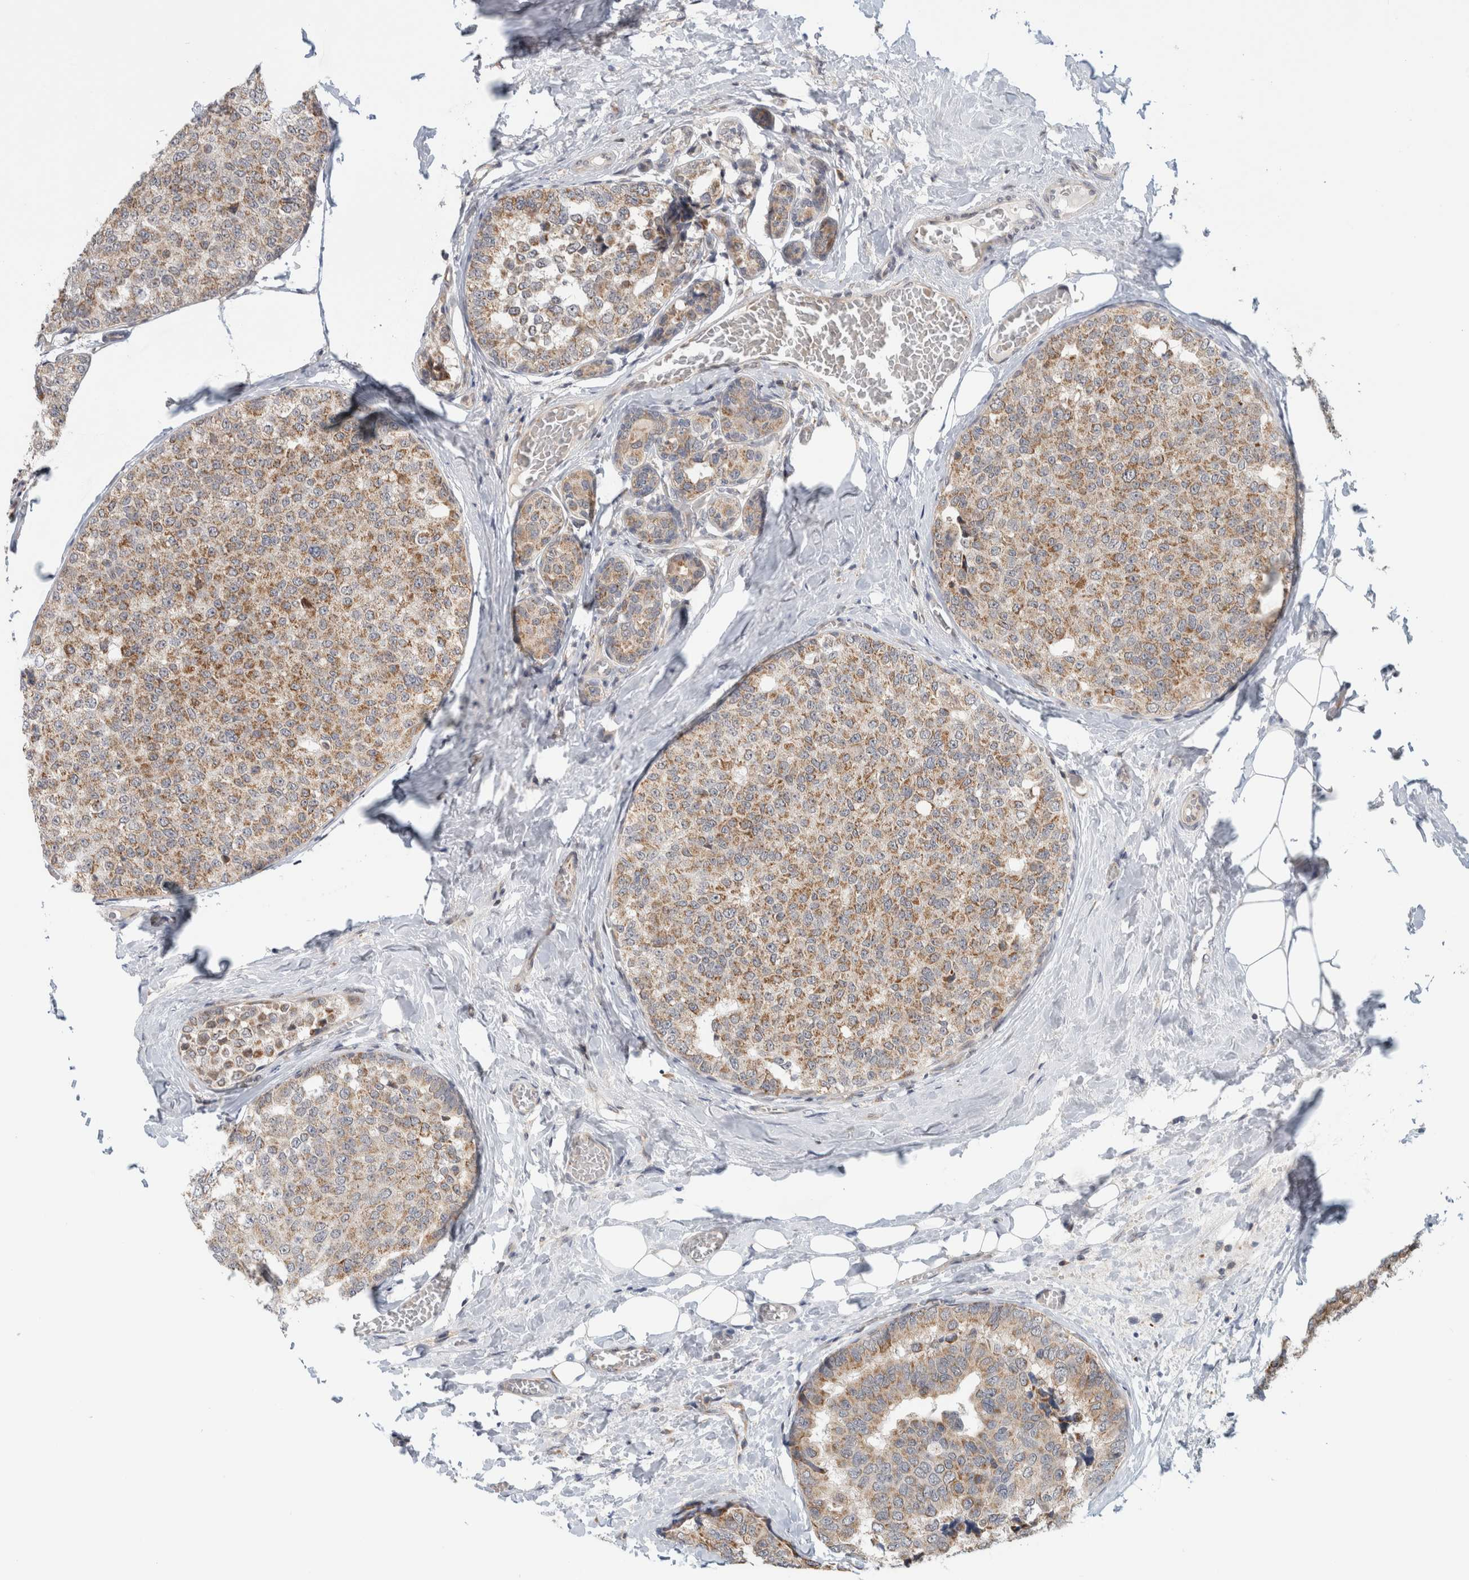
{"staining": {"intensity": "moderate", "quantity": ">75%", "location": "cytoplasmic/membranous"}, "tissue": "breast cancer", "cell_type": "Tumor cells", "image_type": "cancer", "snomed": [{"axis": "morphology", "description": "Normal tissue, NOS"}, {"axis": "morphology", "description": "Duct carcinoma"}, {"axis": "topography", "description": "Breast"}], "caption": "Immunohistochemistry (IHC) image of human breast cancer stained for a protein (brown), which exhibits medium levels of moderate cytoplasmic/membranous positivity in about >75% of tumor cells.", "gene": "CMC2", "patient": {"sex": "female", "age": 43}}